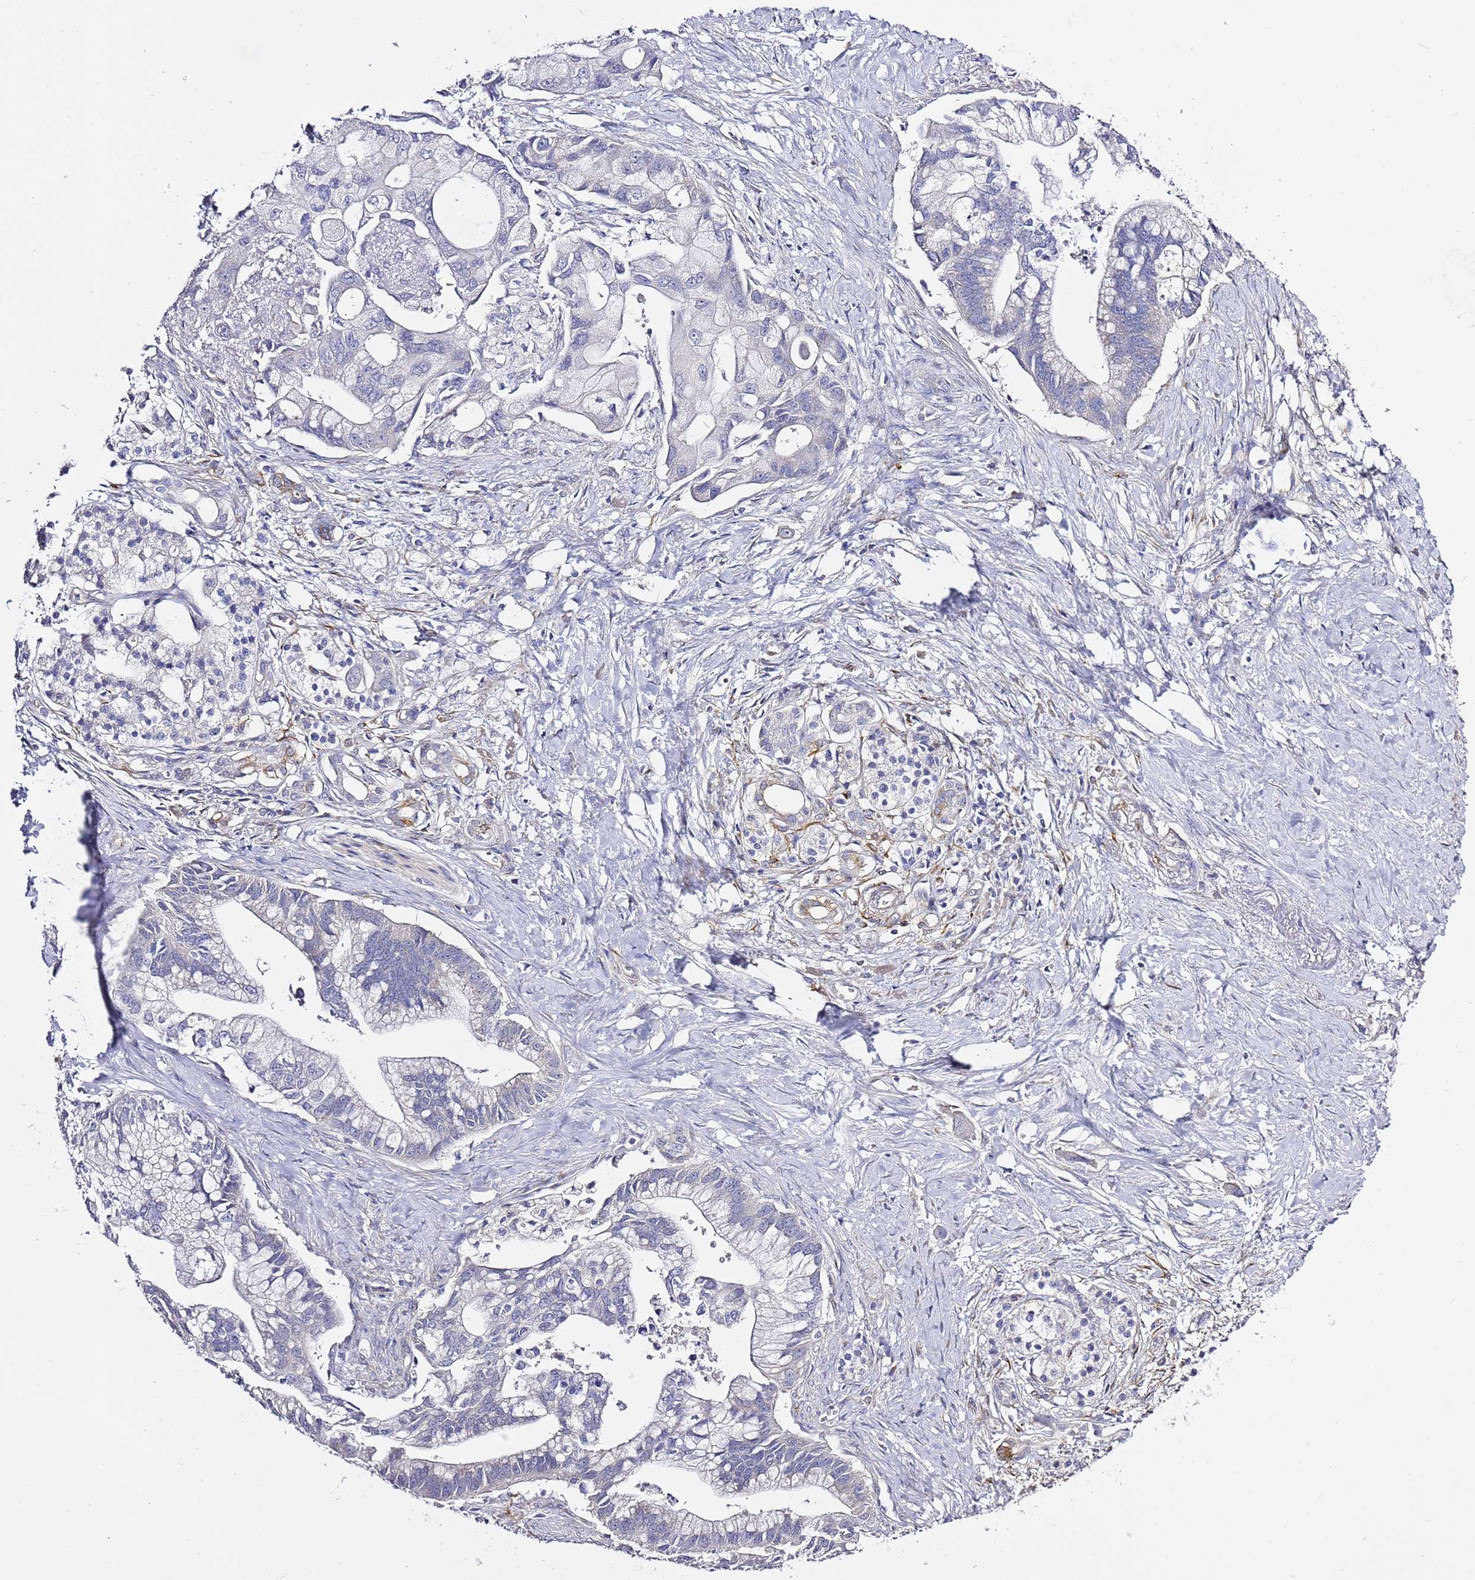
{"staining": {"intensity": "negative", "quantity": "none", "location": "none"}, "tissue": "pancreatic cancer", "cell_type": "Tumor cells", "image_type": "cancer", "snomed": [{"axis": "morphology", "description": "Adenocarcinoma, NOS"}, {"axis": "topography", "description": "Pancreas"}], "caption": "Human adenocarcinoma (pancreatic) stained for a protein using IHC demonstrates no staining in tumor cells.", "gene": "RFK", "patient": {"sex": "male", "age": 68}}